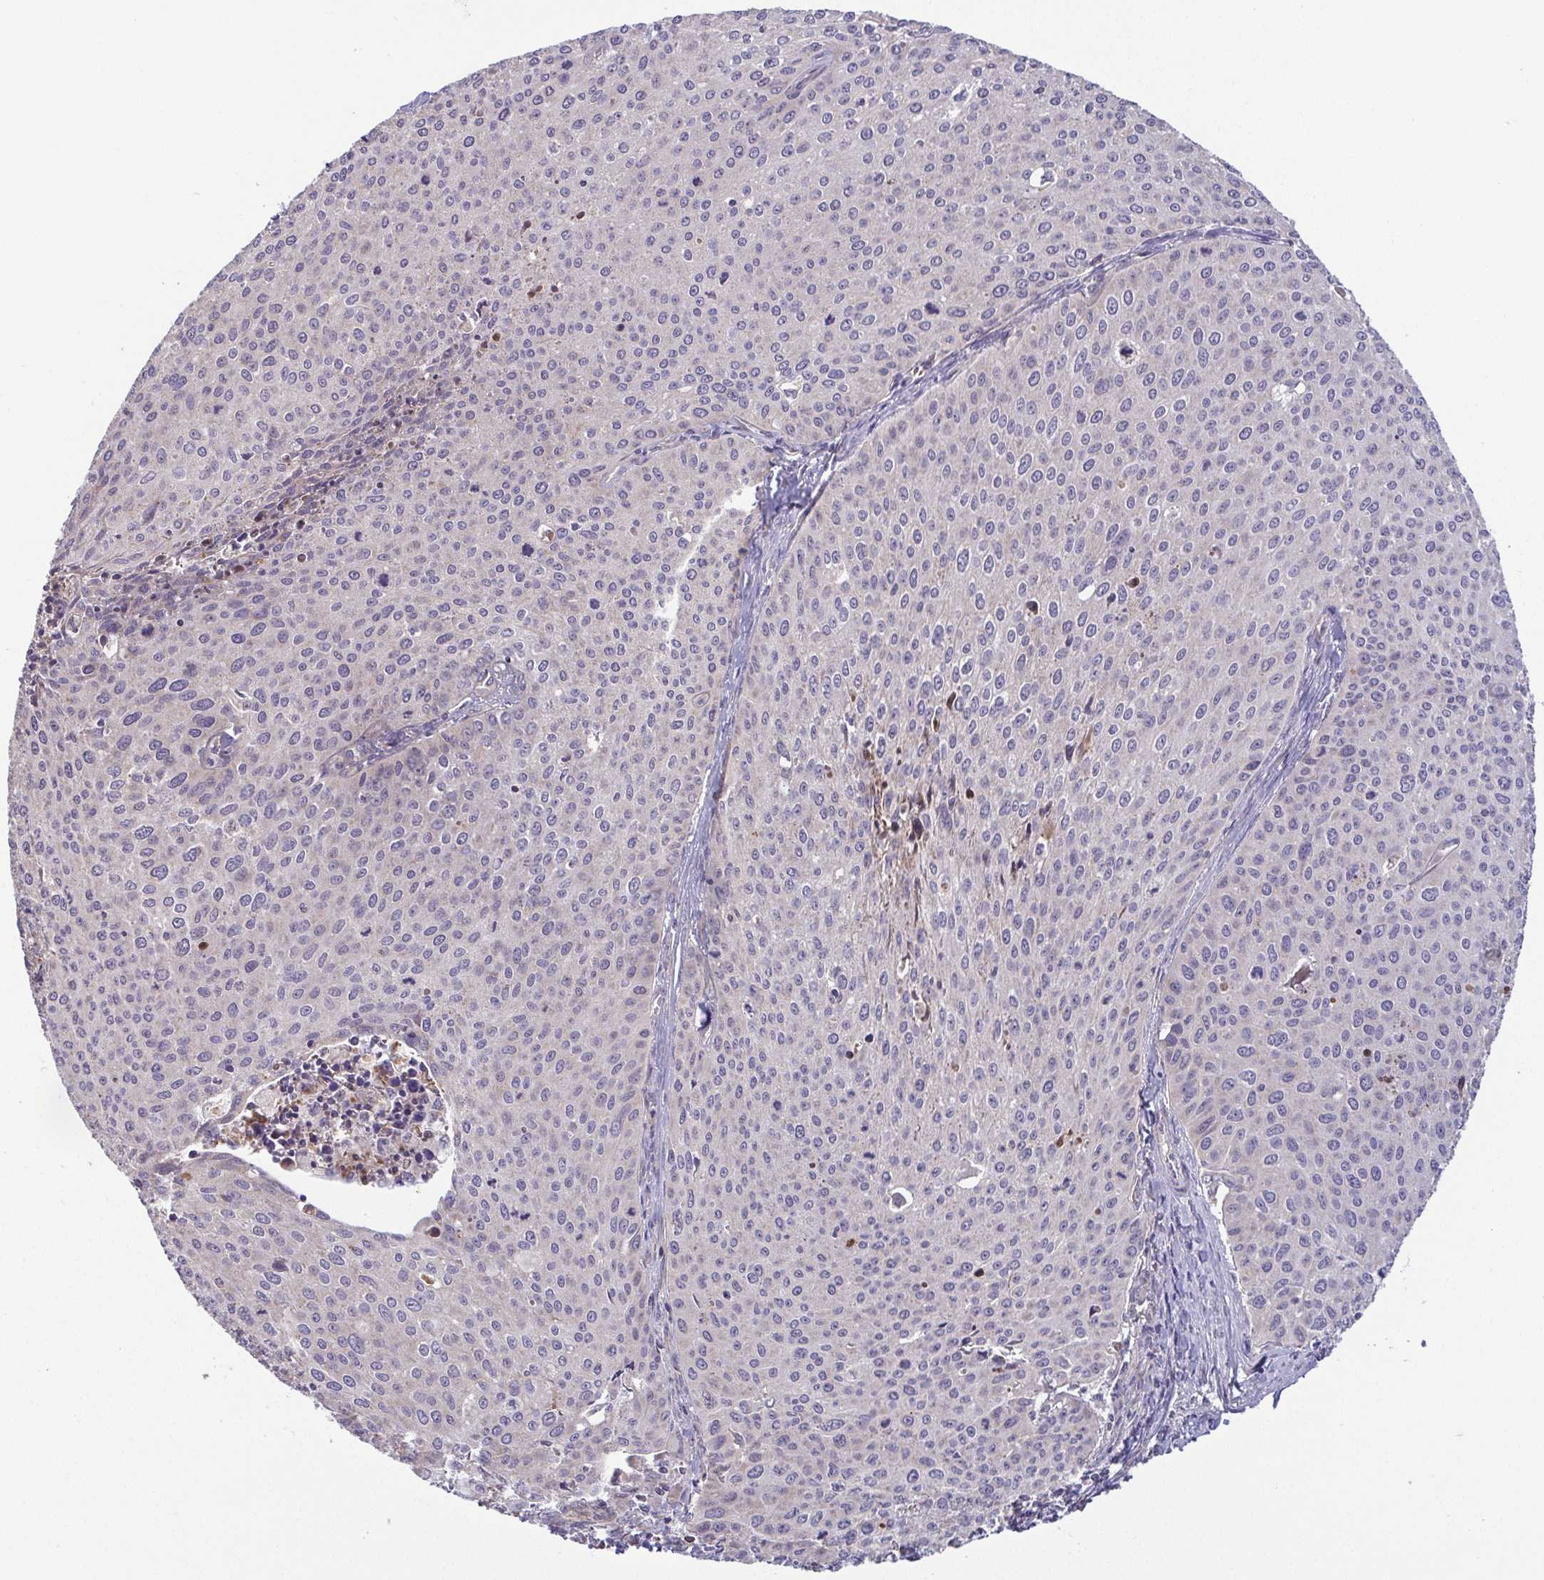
{"staining": {"intensity": "negative", "quantity": "none", "location": "none"}, "tissue": "cervical cancer", "cell_type": "Tumor cells", "image_type": "cancer", "snomed": [{"axis": "morphology", "description": "Squamous cell carcinoma, NOS"}, {"axis": "topography", "description": "Cervix"}], "caption": "Photomicrograph shows no significant protein positivity in tumor cells of cervical cancer (squamous cell carcinoma).", "gene": "OSBPL7", "patient": {"sex": "female", "age": 38}}